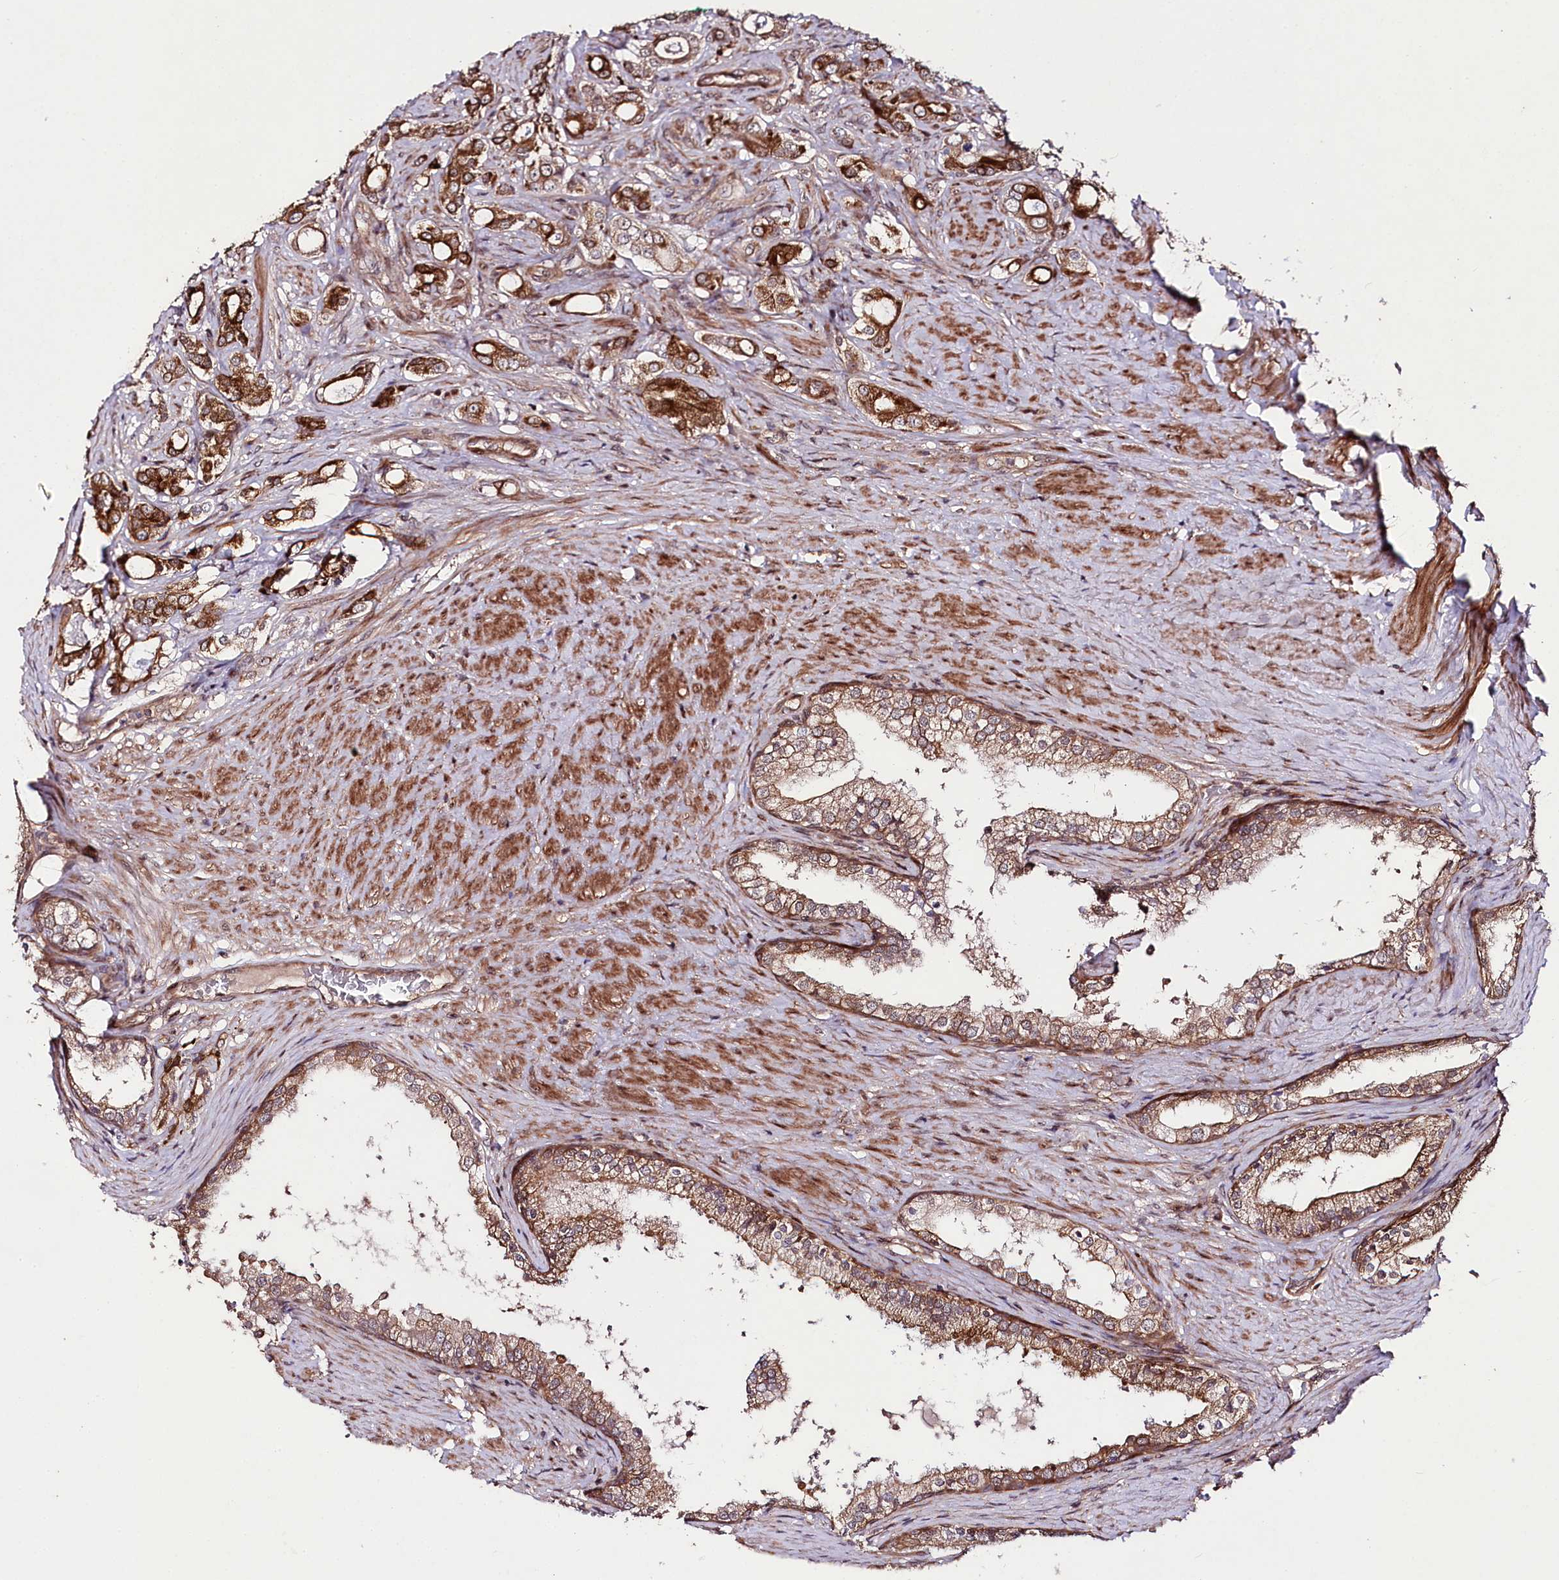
{"staining": {"intensity": "moderate", "quantity": ">75%", "location": "cytoplasmic/membranous"}, "tissue": "prostate cancer", "cell_type": "Tumor cells", "image_type": "cancer", "snomed": [{"axis": "morphology", "description": "Adenocarcinoma, High grade"}, {"axis": "topography", "description": "Prostate"}], "caption": "IHC histopathology image of prostate cancer (high-grade adenocarcinoma) stained for a protein (brown), which shows medium levels of moderate cytoplasmic/membranous positivity in approximately >75% of tumor cells.", "gene": "PHLDB1", "patient": {"sex": "male", "age": 63}}